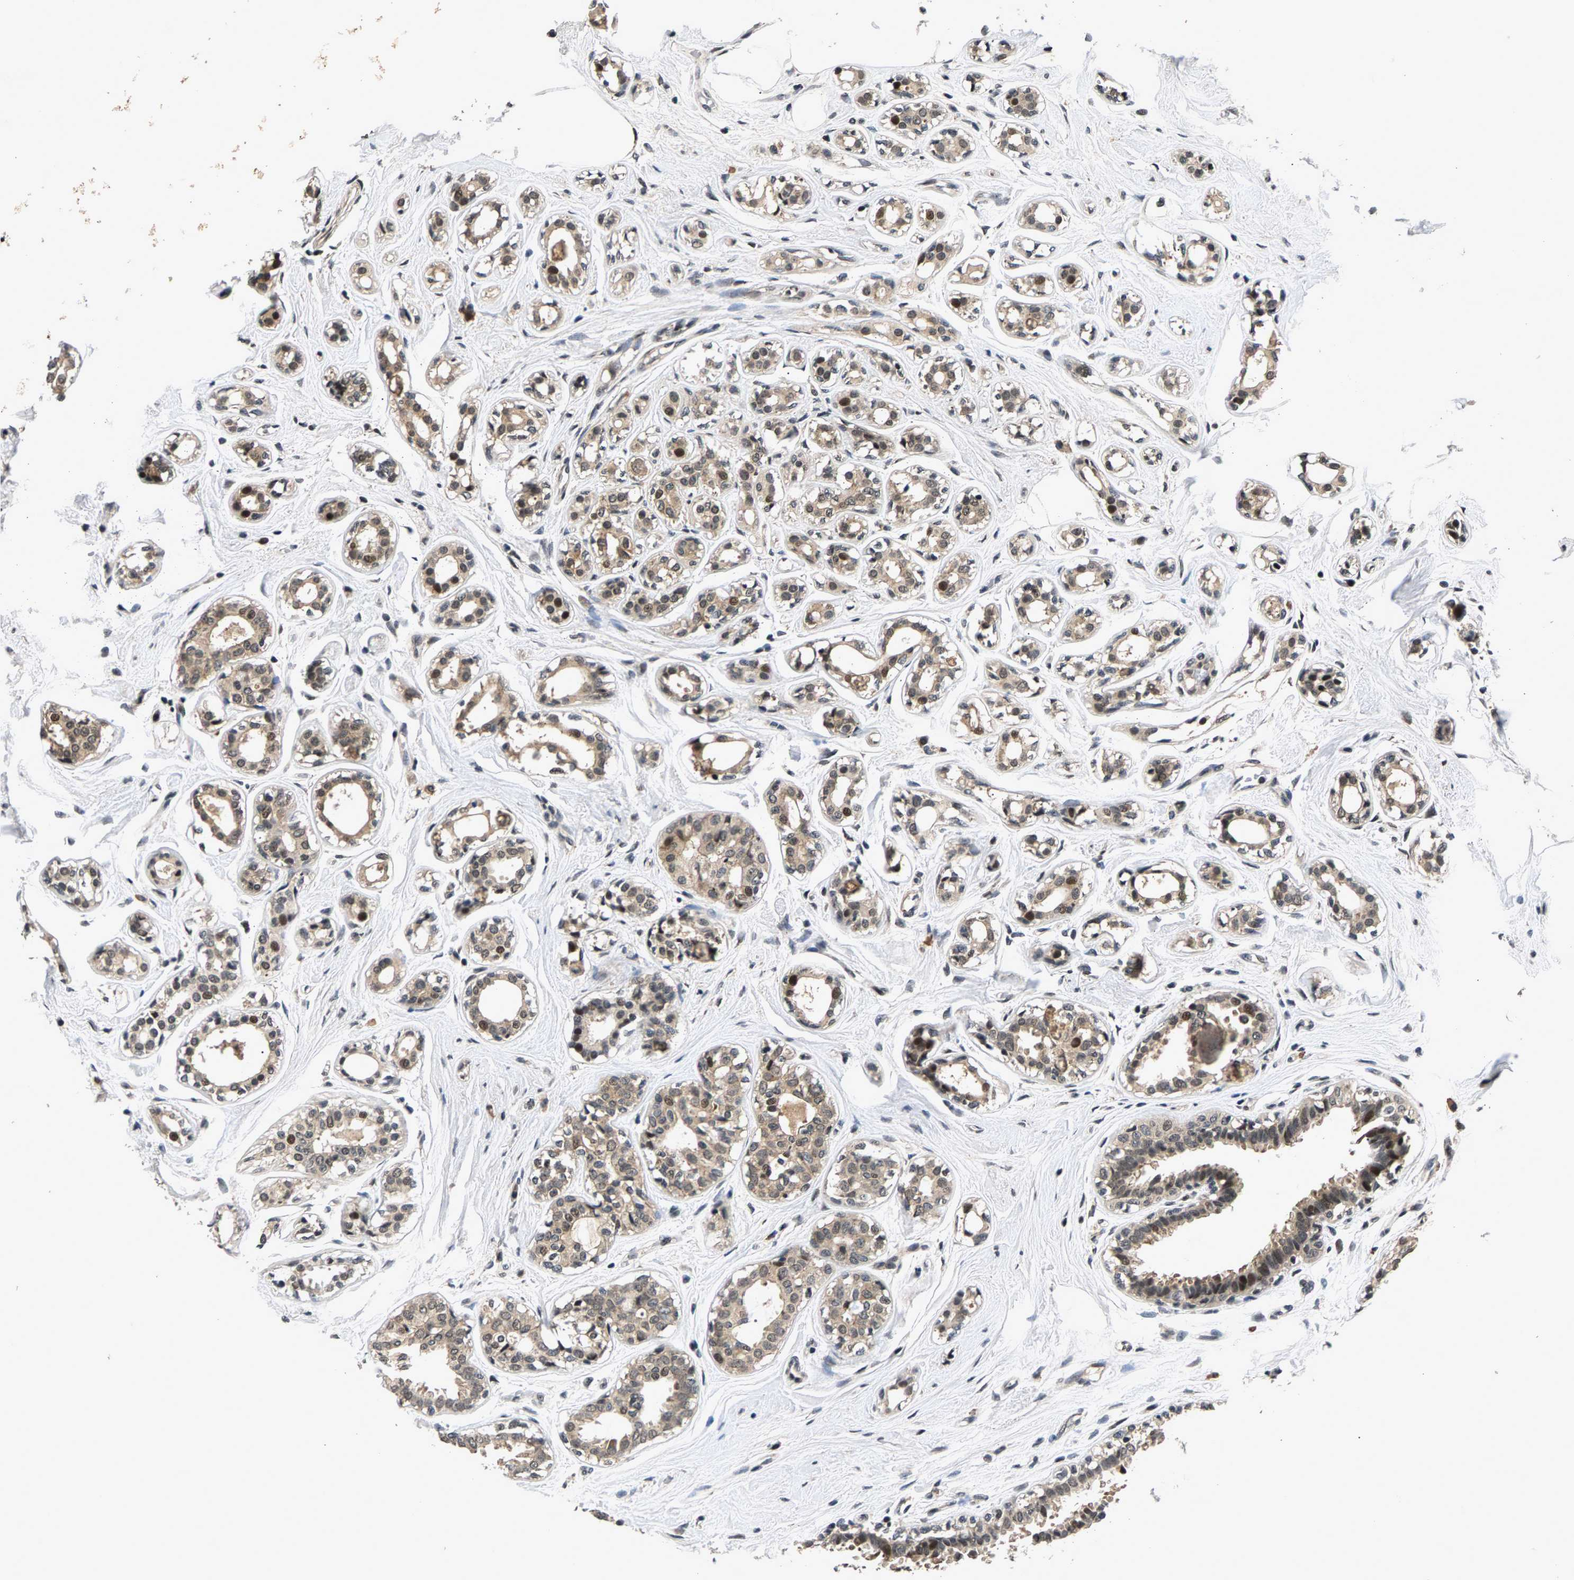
{"staining": {"intensity": "moderate", "quantity": ">75%", "location": "cytoplasmic/membranous,nuclear"}, "tissue": "breast cancer", "cell_type": "Tumor cells", "image_type": "cancer", "snomed": [{"axis": "morphology", "description": "Duct carcinoma"}, {"axis": "topography", "description": "Breast"}], "caption": "DAB (3,3'-diaminobenzidine) immunohistochemical staining of human intraductal carcinoma (breast) reveals moderate cytoplasmic/membranous and nuclear protein expression in approximately >75% of tumor cells.", "gene": "RBM33", "patient": {"sex": "female", "age": 55}}